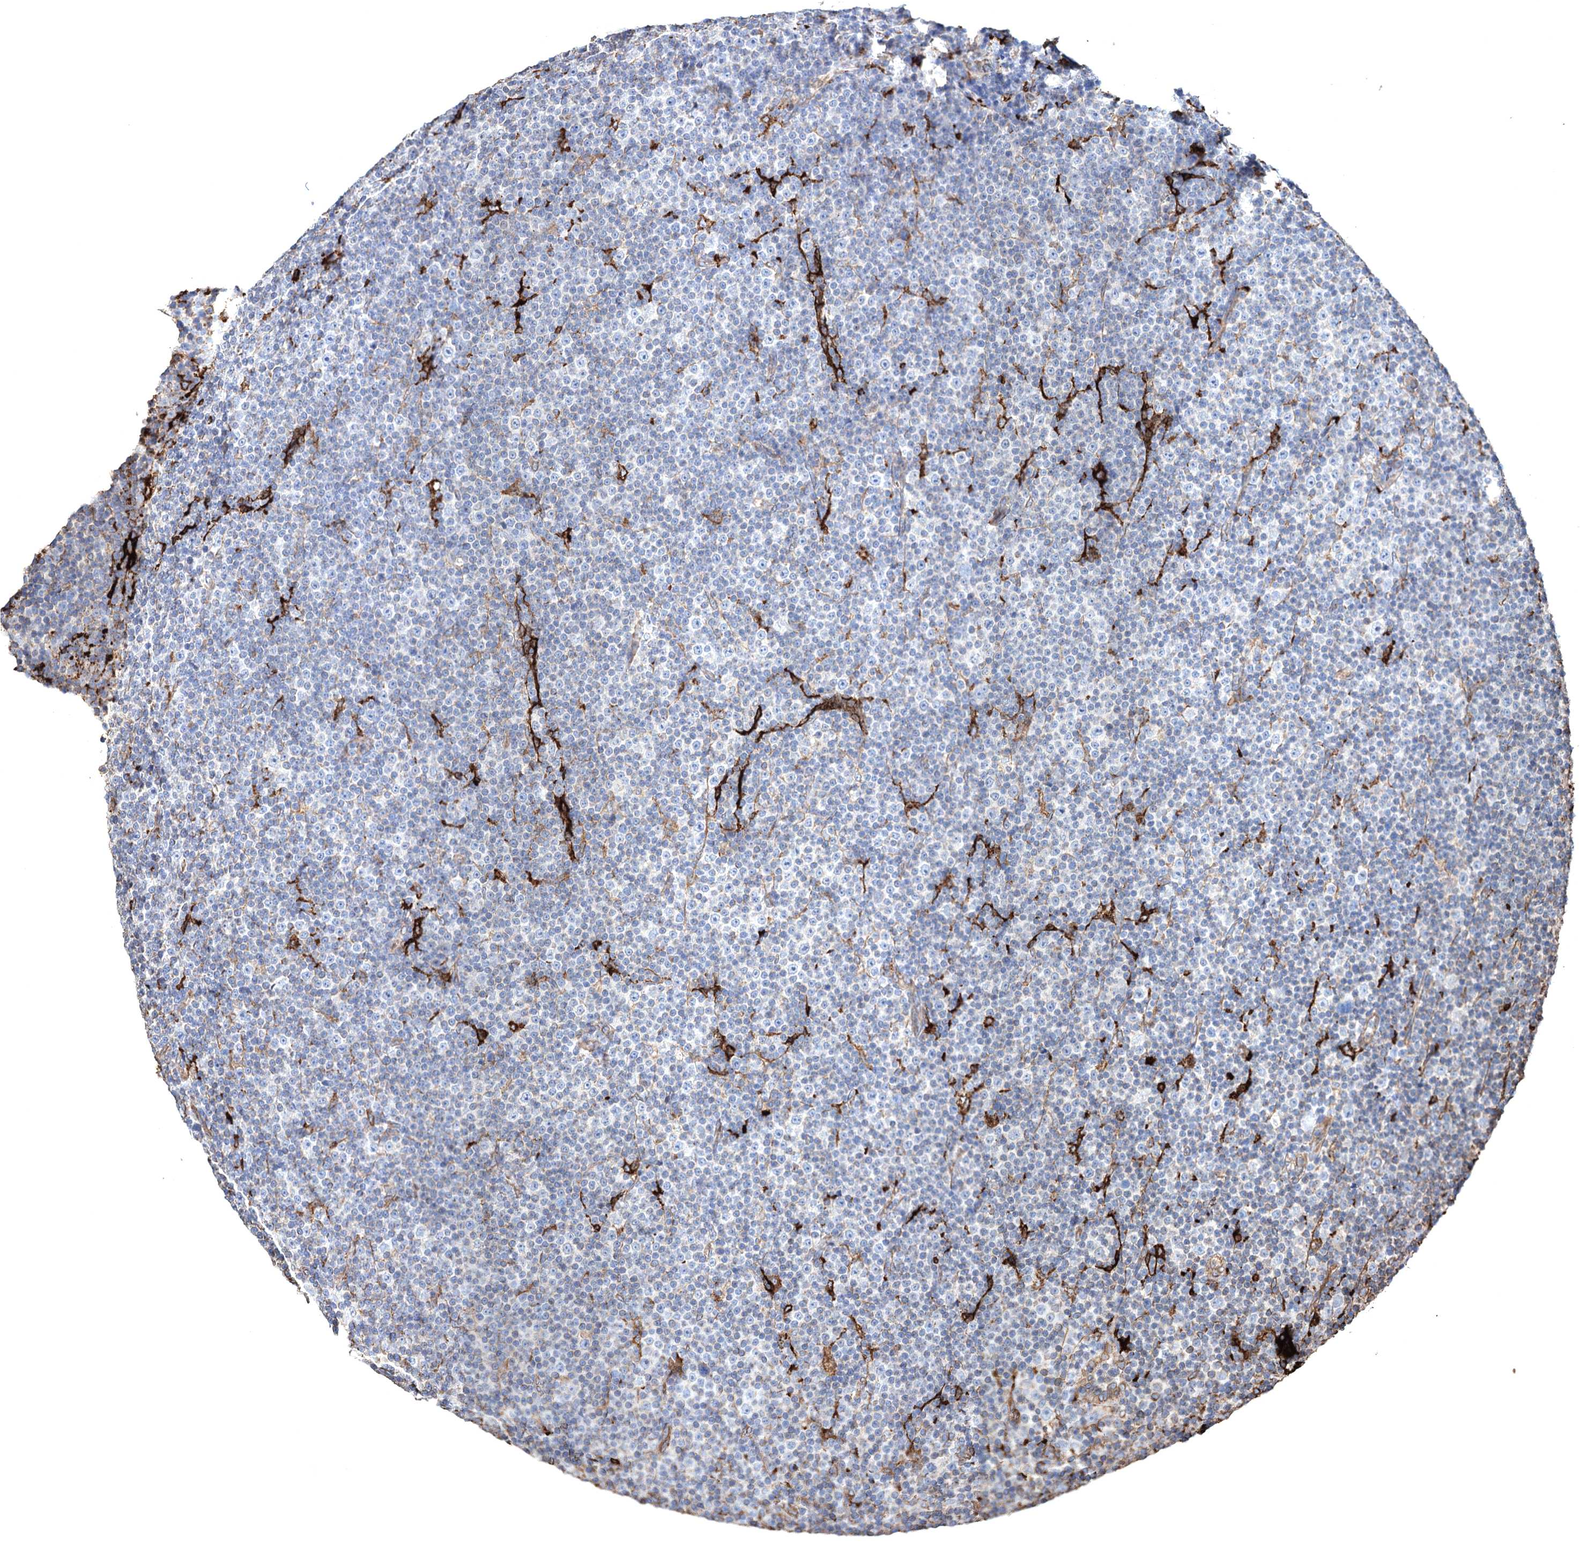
{"staining": {"intensity": "negative", "quantity": "none", "location": "none"}, "tissue": "lymphoma", "cell_type": "Tumor cells", "image_type": "cancer", "snomed": [{"axis": "morphology", "description": "Malignant lymphoma, non-Hodgkin's type, Low grade"}, {"axis": "topography", "description": "Lymph node"}], "caption": "Immunohistochemistry of human low-grade malignant lymphoma, non-Hodgkin's type demonstrates no expression in tumor cells.", "gene": "CLEC4M", "patient": {"sex": "female", "age": 67}}